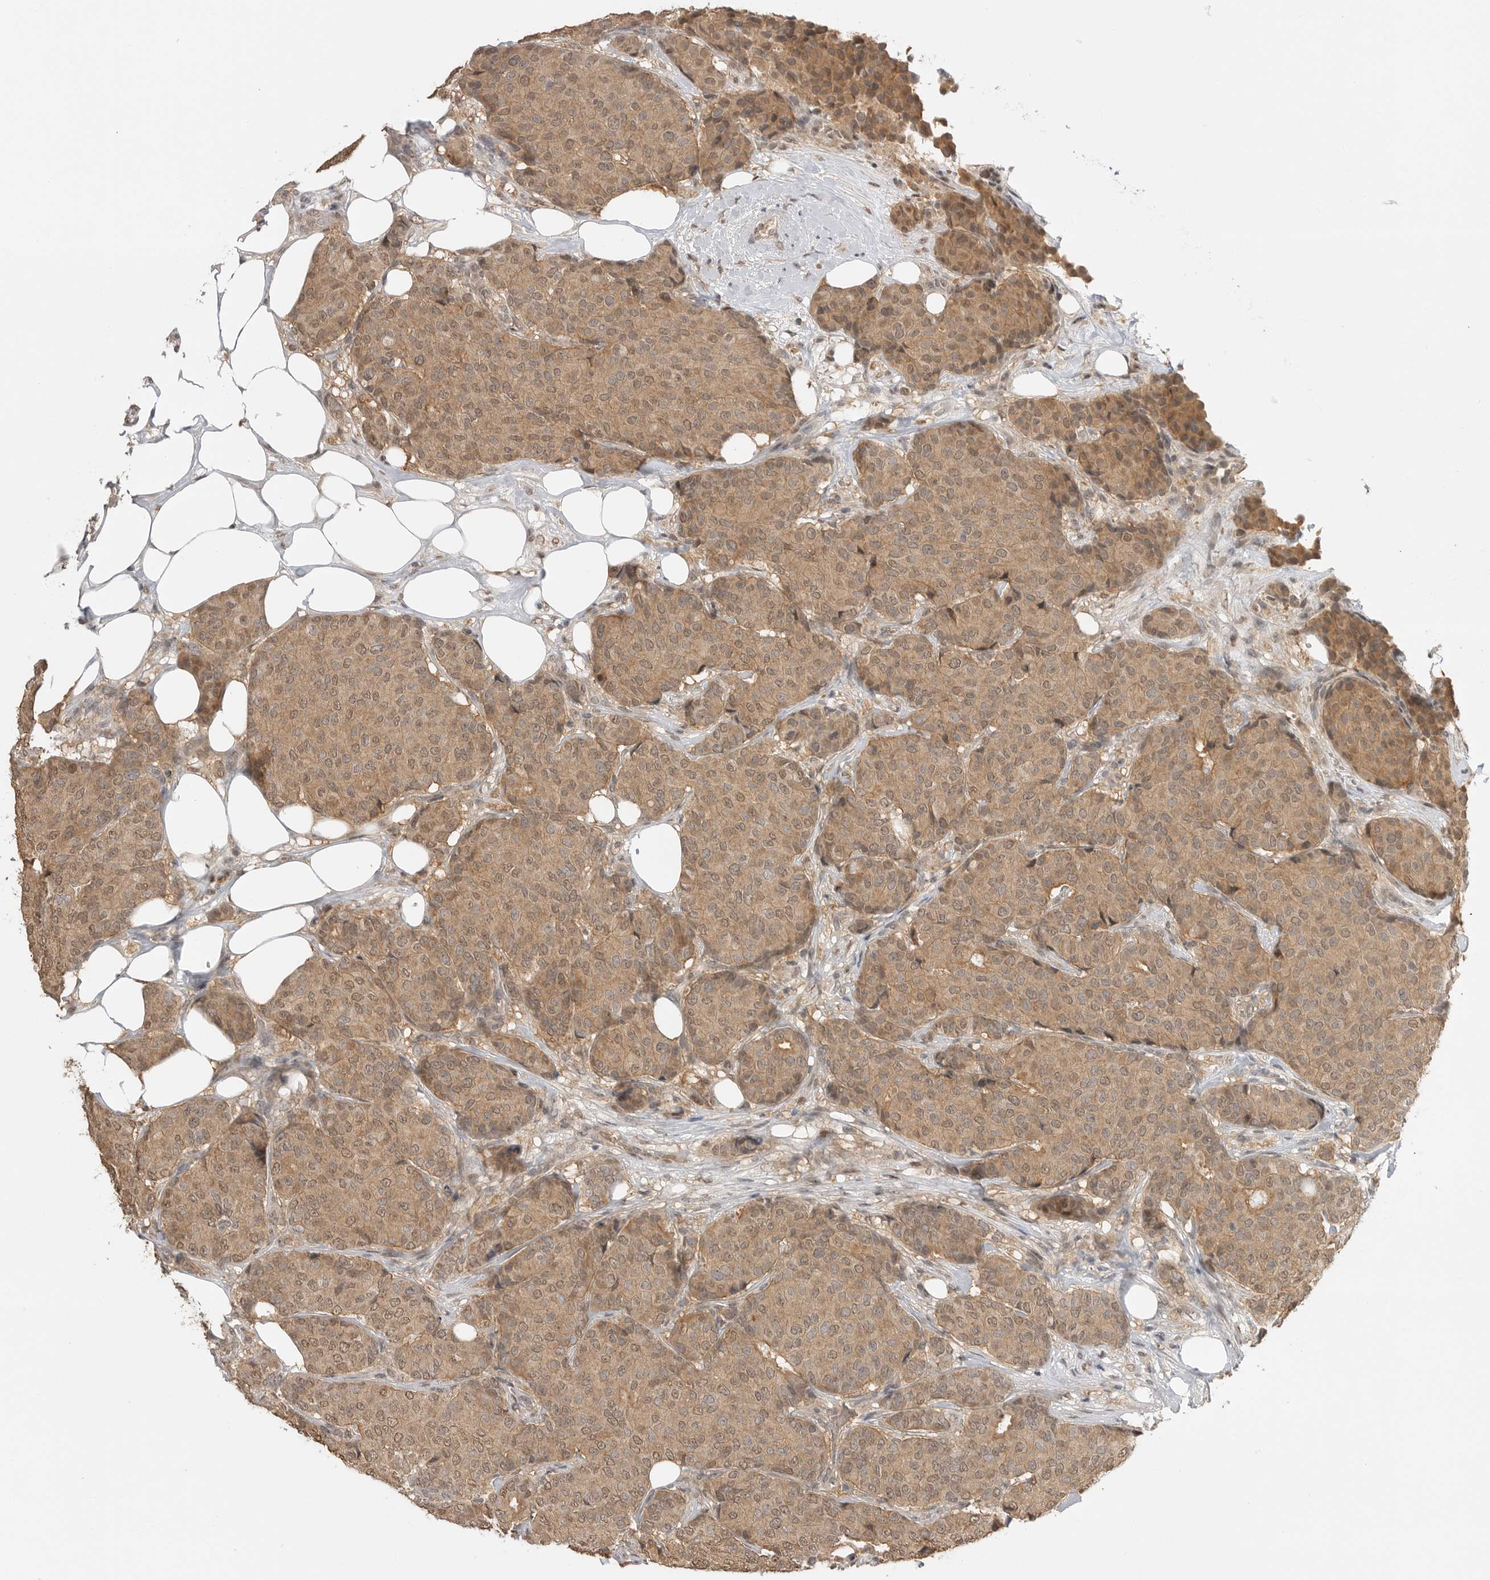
{"staining": {"intensity": "moderate", "quantity": ">75%", "location": "cytoplasmic/membranous,nuclear"}, "tissue": "breast cancer", "cell_type": "Tumor cells", "image_type": "cancer", "snomed": [{"axis": "morphology", "description": "Duct carcinoma"}, {"axis": "topography", "description": "Breast"}], "caption": "Protein staining of breast invasive ductal carcinoma tissue shows moderate cytoplasmic/membranous and nuclear staining in about >75% of tumor cells.", "gene": "ASPSCR1", "patient": {"sex": "female", "age": 75}}